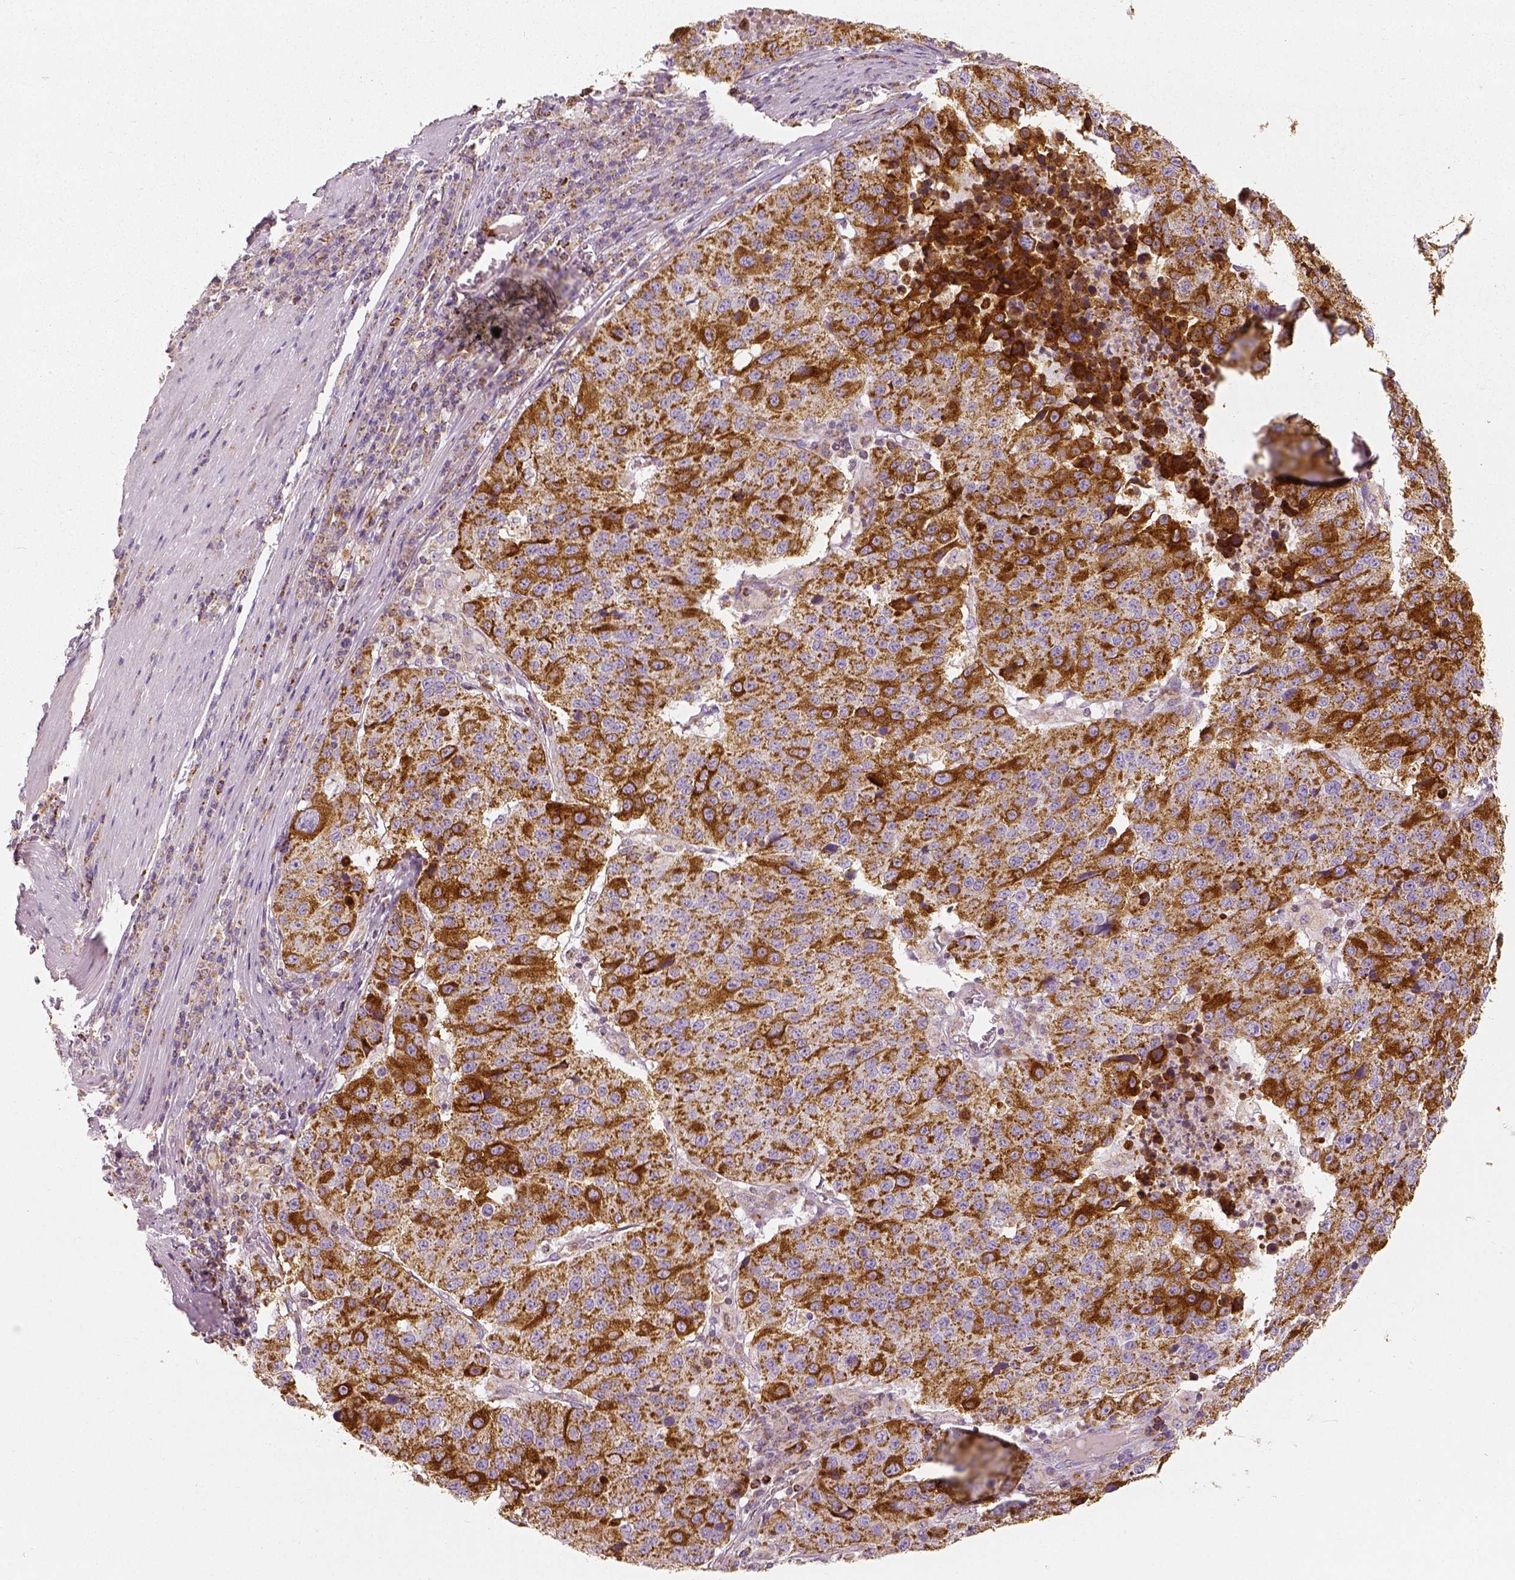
{"staining": {"intensity": "moderate", "quantity": "25%-75%", "location": "cytoplasmic/membranous"}, "tissue": "stomach cancer", "cell_type": "Tumor cells", "image_type": "cancer", "snomed": [{"axis": "morphology", "description": "Adenocarcinoma, NOS"}, {"axis": "topography", "description": "Stomach"}], "caption": "Moderate cytoplasmic/membranous protein positivity is seen in approximately 25%-75% of tumor cells in stomach adenocarcinoma.", "gene": "PGAM5", "patient": {"sex": "male", "age": 71}}